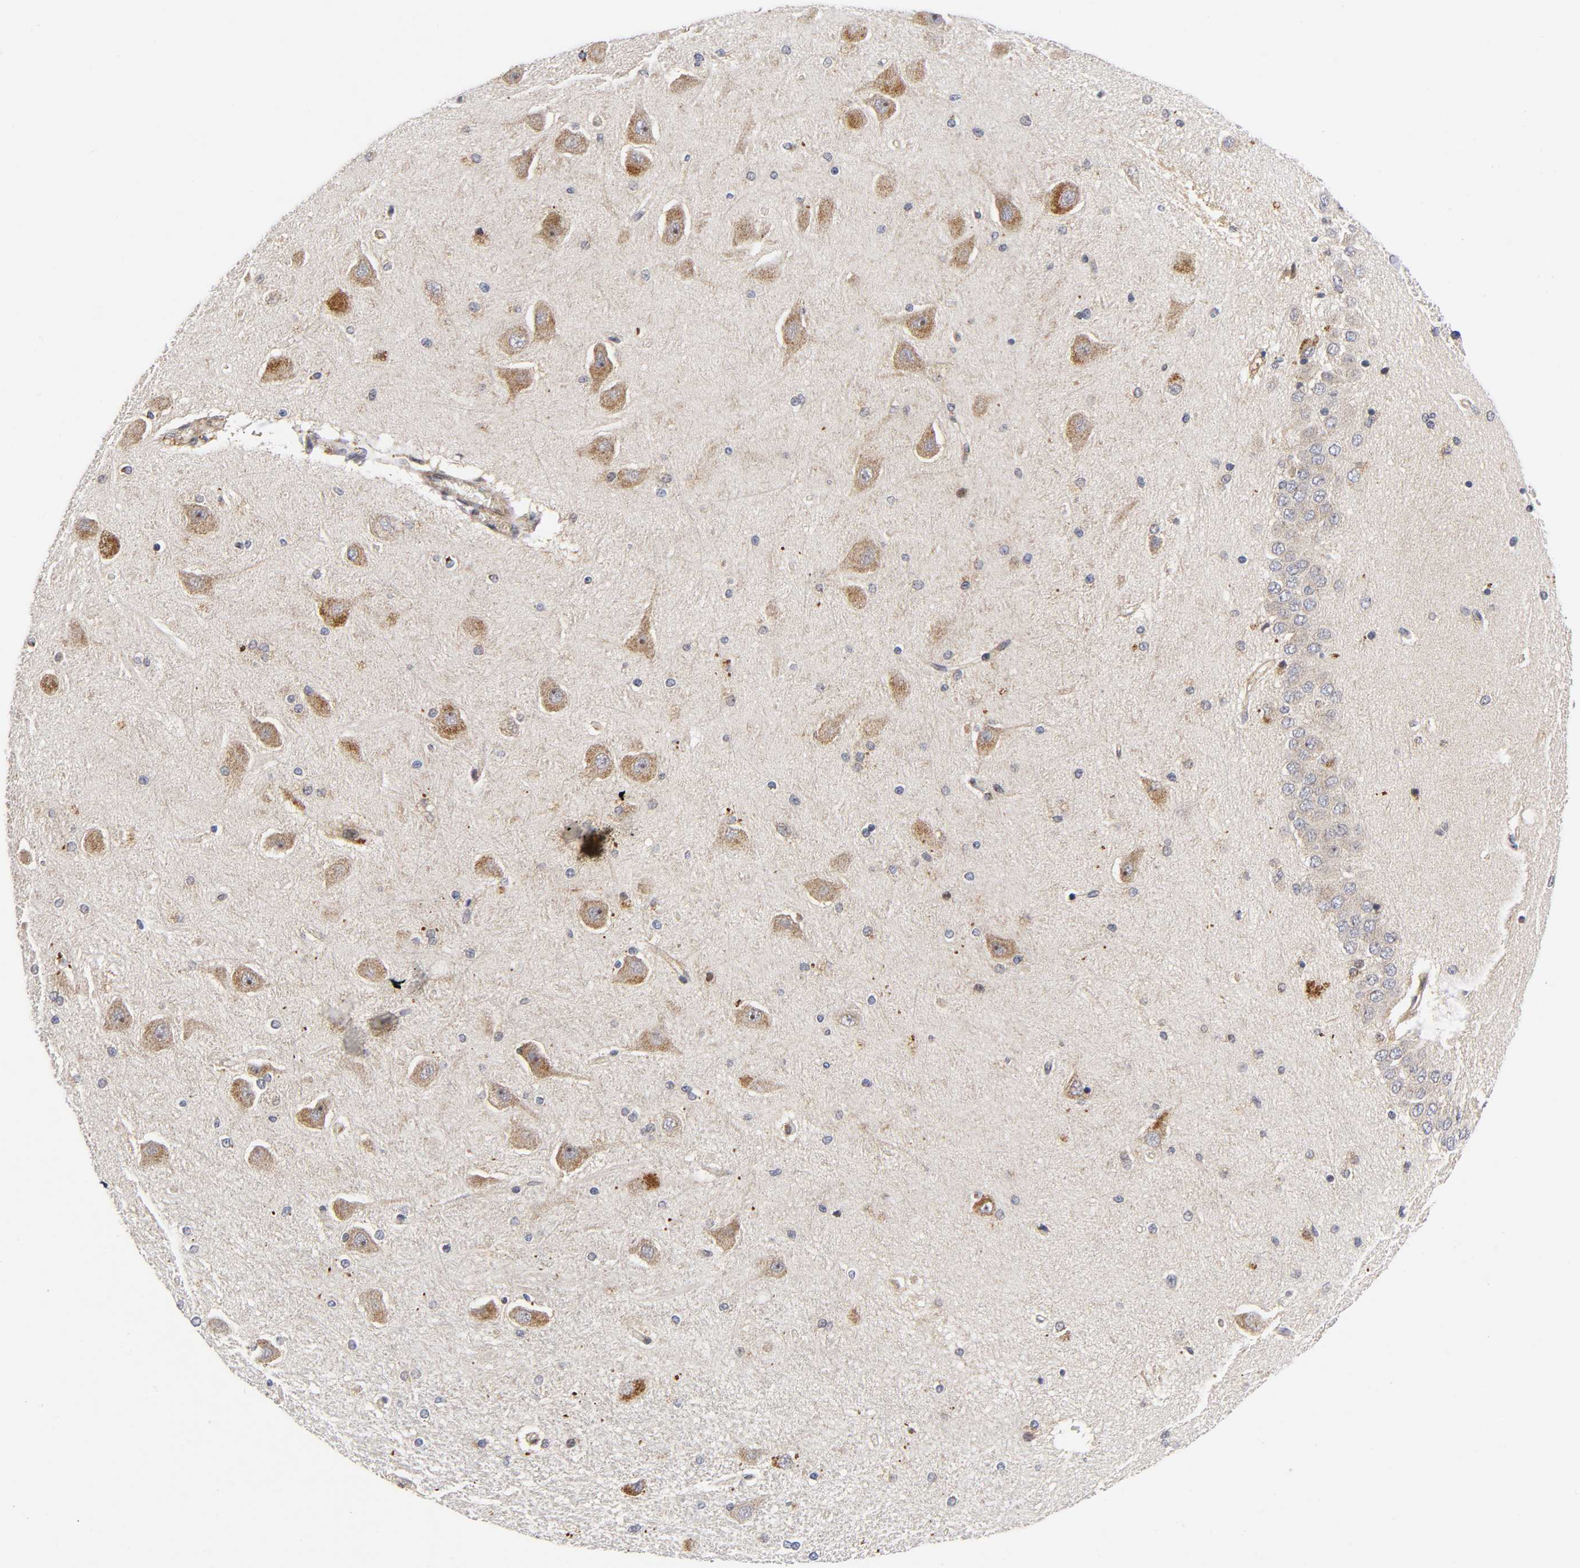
{"staining": {"intensity": "moderate", "quantity": "25%-75%", "location": "cytoplasmic/membranous"}, "tissue": "hippocampus", "cell_type": "Glial cells", "image_type": "normal", "snomed": [{"axis": "morphology", "description": "Normal tissue, NOS"}, {"axis": "topography", "description": "Hippocampus"}], "caption": "Hippocampus stained with DAB (3,3'-diaminobenzidine) IHC demonstrates medium levels of moderate cytoplasmic/membranous staining in about 25%-75% of glial cells. (IHC, brightfield microscopy, high magnification).", "gene": "EIF5", "patient": {"sex": "female", "age": 54}}